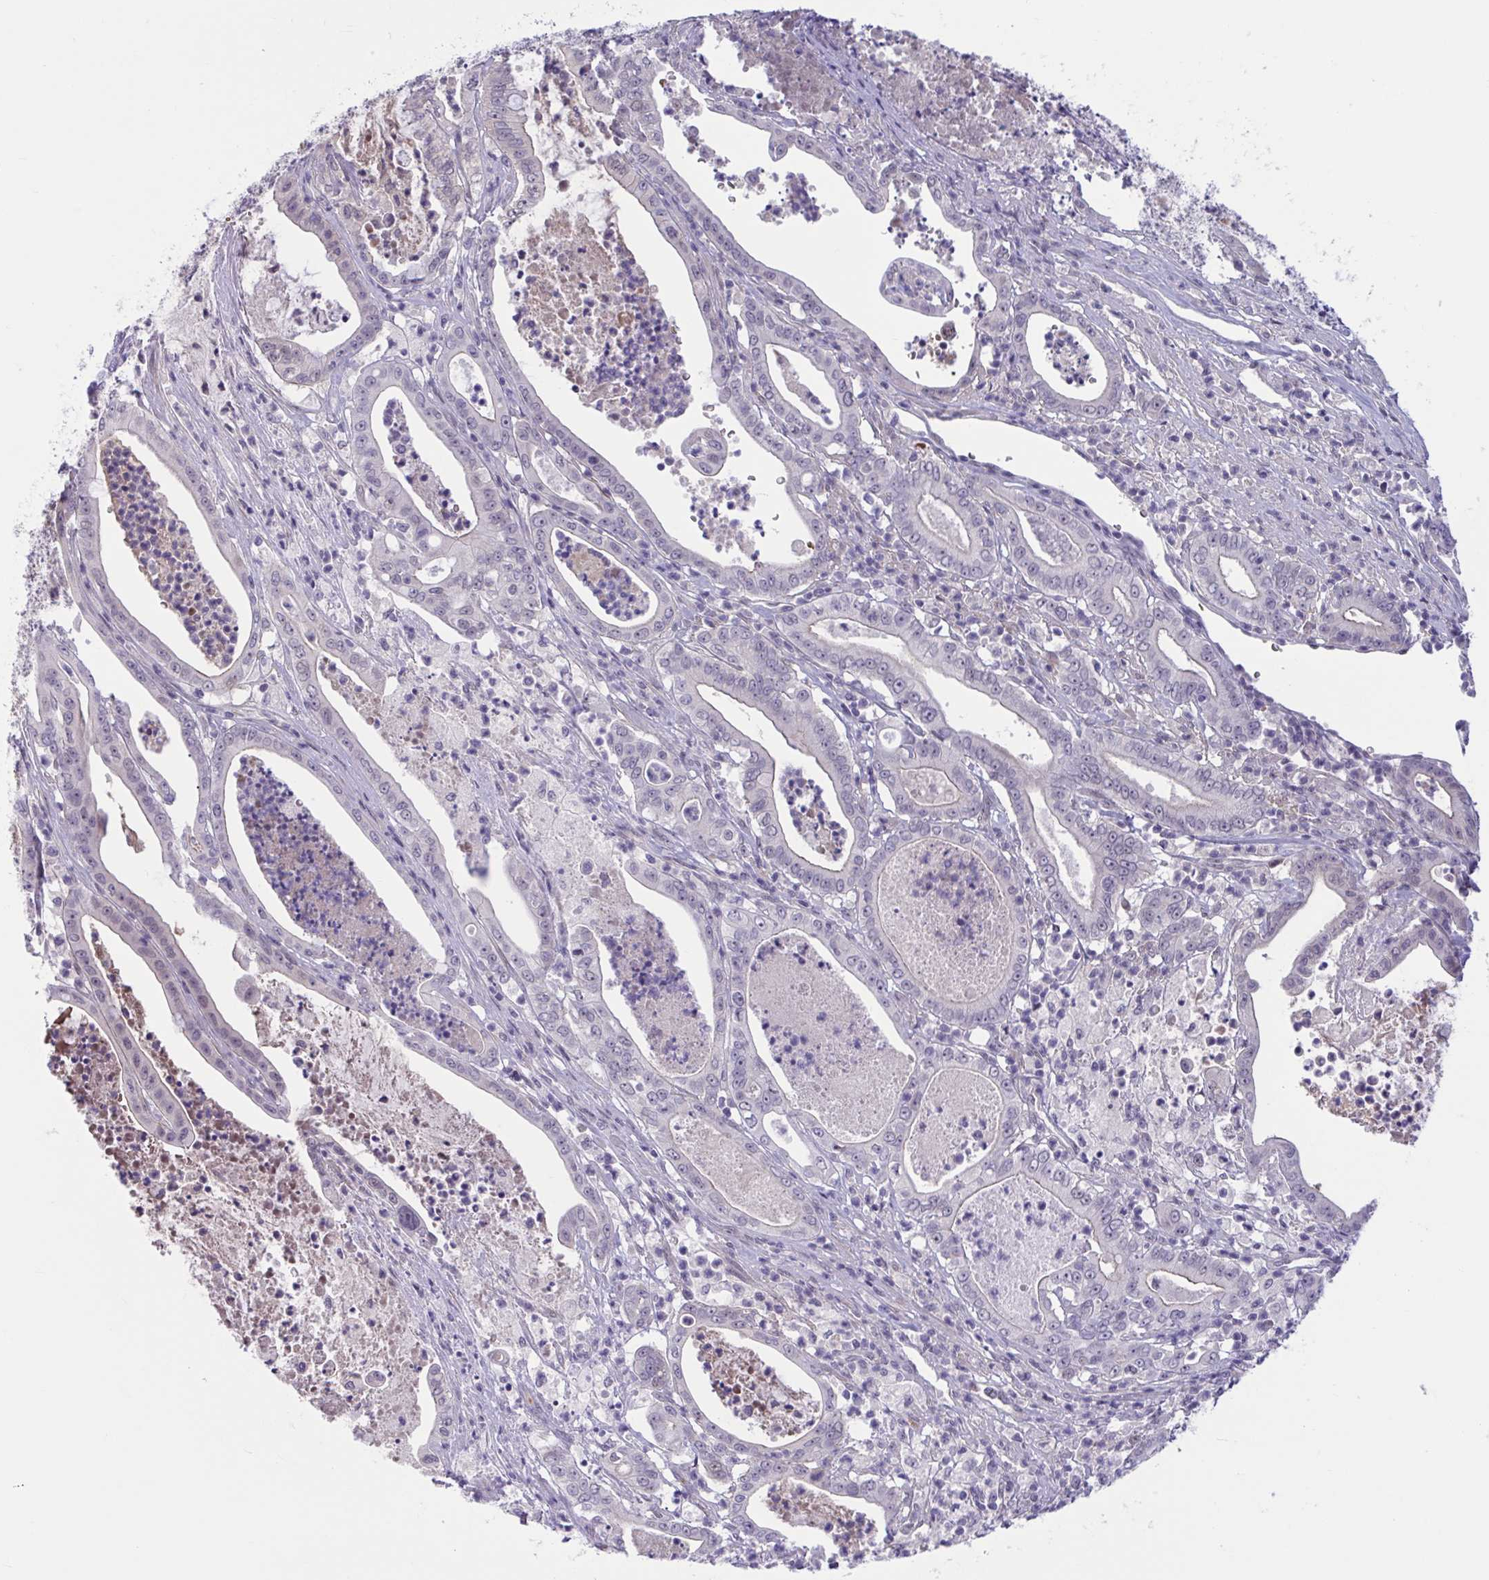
{"staining": {"intensity": "negative", "quantity": "none", "location": "none"}, "tissue": "pancreatic cancer", "cell_type": "Tumor cells", "image_type": "cancer", "snomed": [{"axis": "morphology", "description": "Adenocarcinoma, NOS"}, {"axis": "topography", "description": "Pancreas"}], "caption": "The image demonstrates no staining of tumor cells in pancreatic cancer. (DAB IHC with hematoxylin counter stain).", "gene": "CNGB3", "patient": {"sex": "male", "age": 71}}